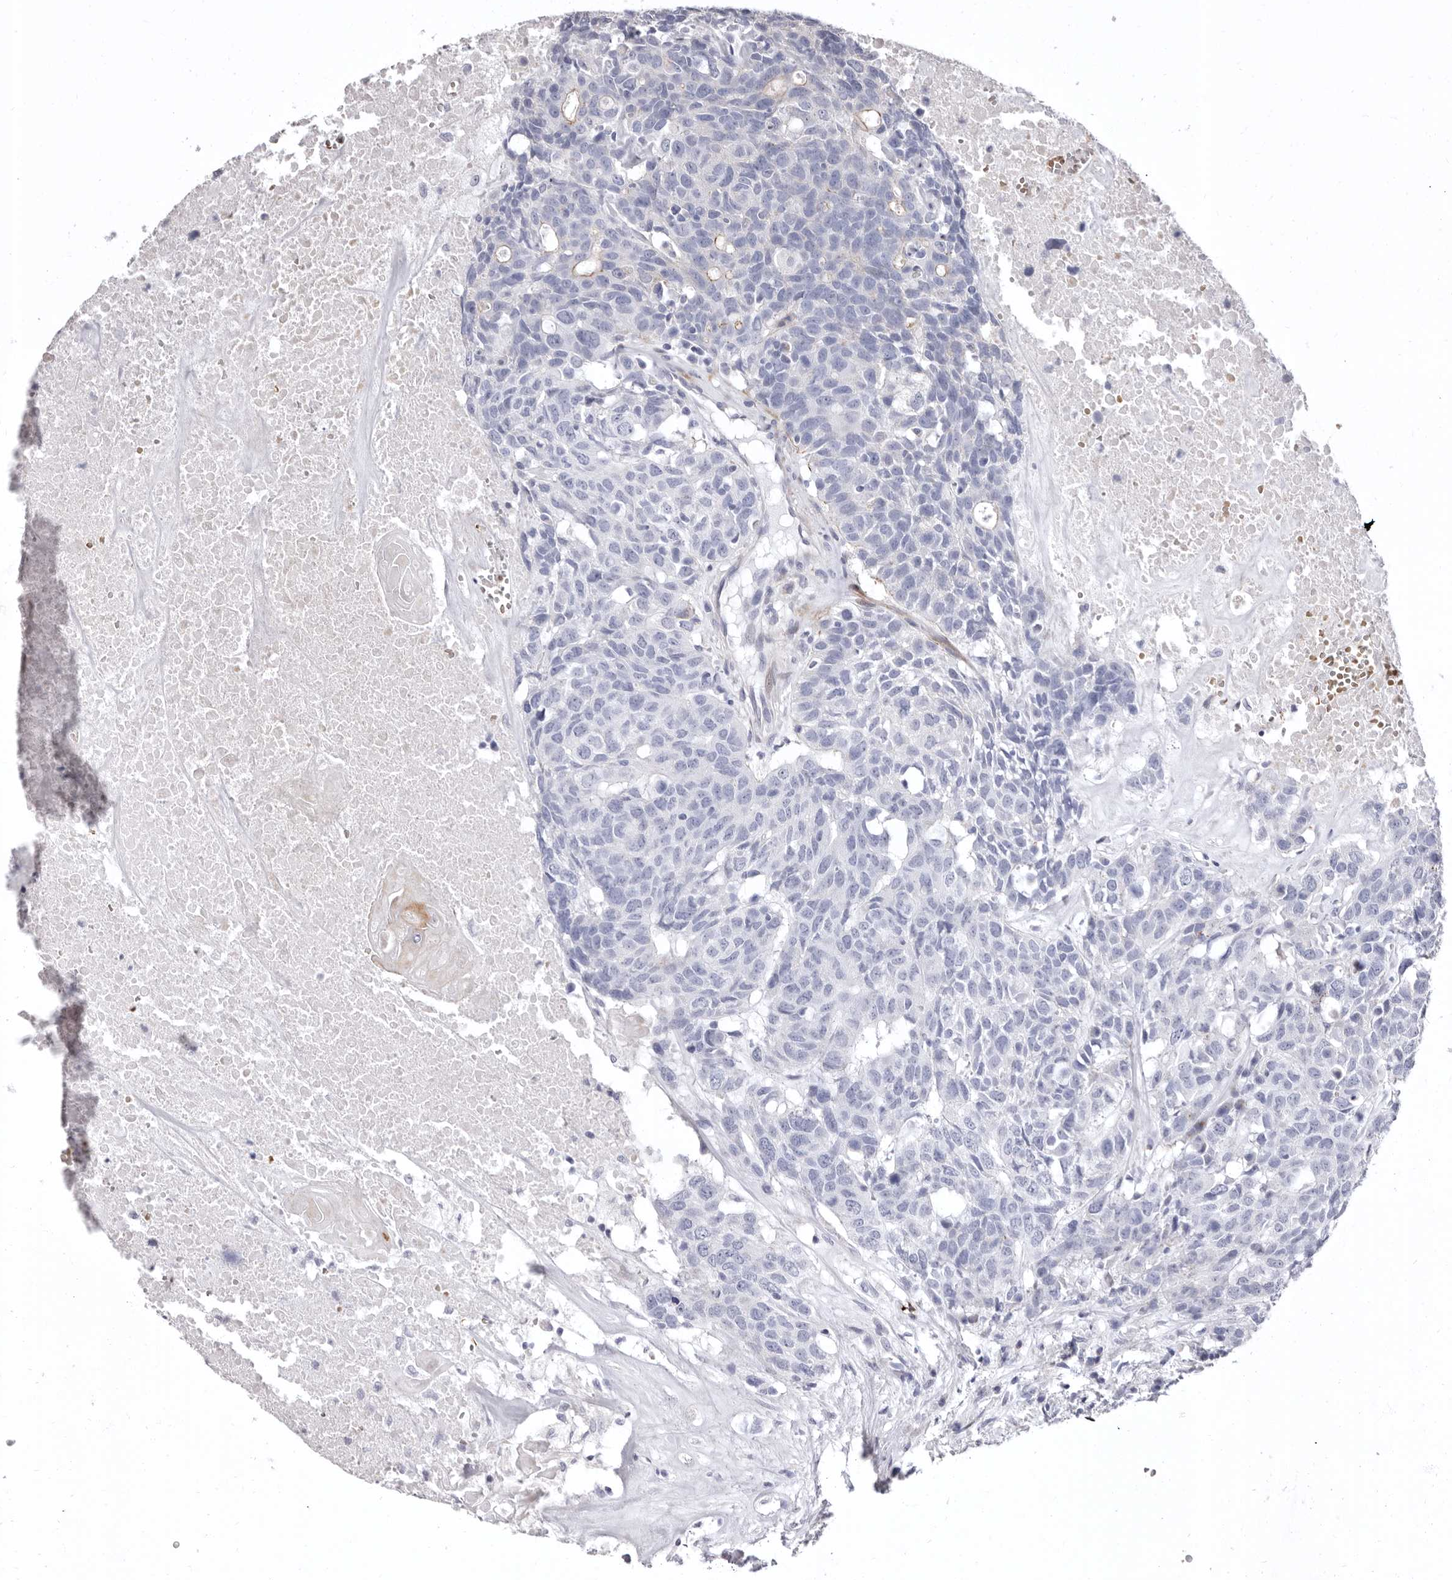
{"staining": {"intensity": "negative", "quantity": "none", "location": "none"}, "tissue": "head and neck cancer", "cell_type": "Tumor cells", "image_type": "cancer", "snomed": [{"axis": "morphology", "description": "Squamous cell carcinoma, NOS"}, {"axis": "topography", "description": "Head-Neck"}], "caption": "IHC of head and neck cancer (squamous cell carcinoma) displays no staining in tumor cells.", "gene": "AIDA", "patient": {"sex": "male", "age": 66}}